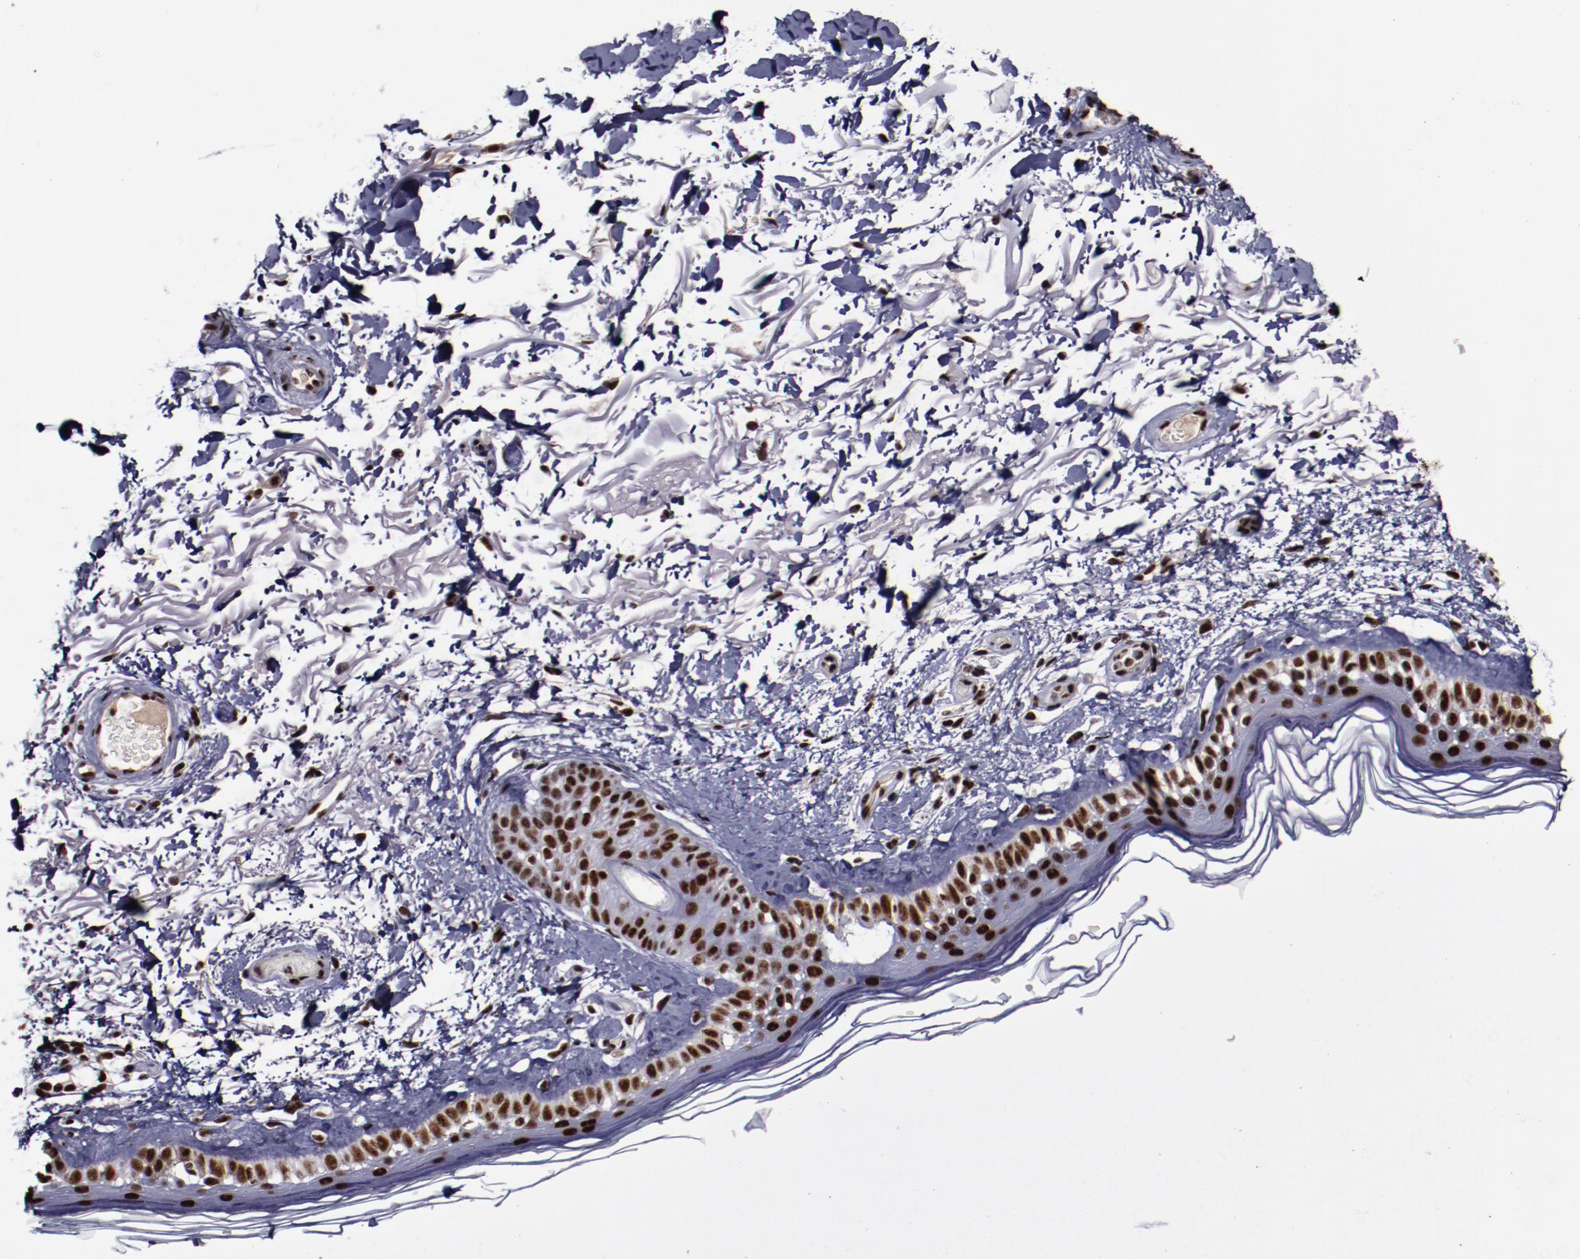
{"staining": {"intensity": "strong", "quantity": ">75%", "location": "nuclear"}, "tissue": "skin", "cell_type": "Fibroblasts", "image_type": "normal", "snomed": [{"axis": "morphology", "description": "Normal tissue, NOS"}, {"axis": "topography", "description": "Skin"}], "caption": "Protein expression analysis of normal human skin reveals strong nuclear positivity in about >75% of fibroblasts. (DAB (3,3'-diaminobenzidine) IHC with brightfield microscopy, high magnification).", "gene": "ERH", "patient": {"sex": "male", "age": 63}}